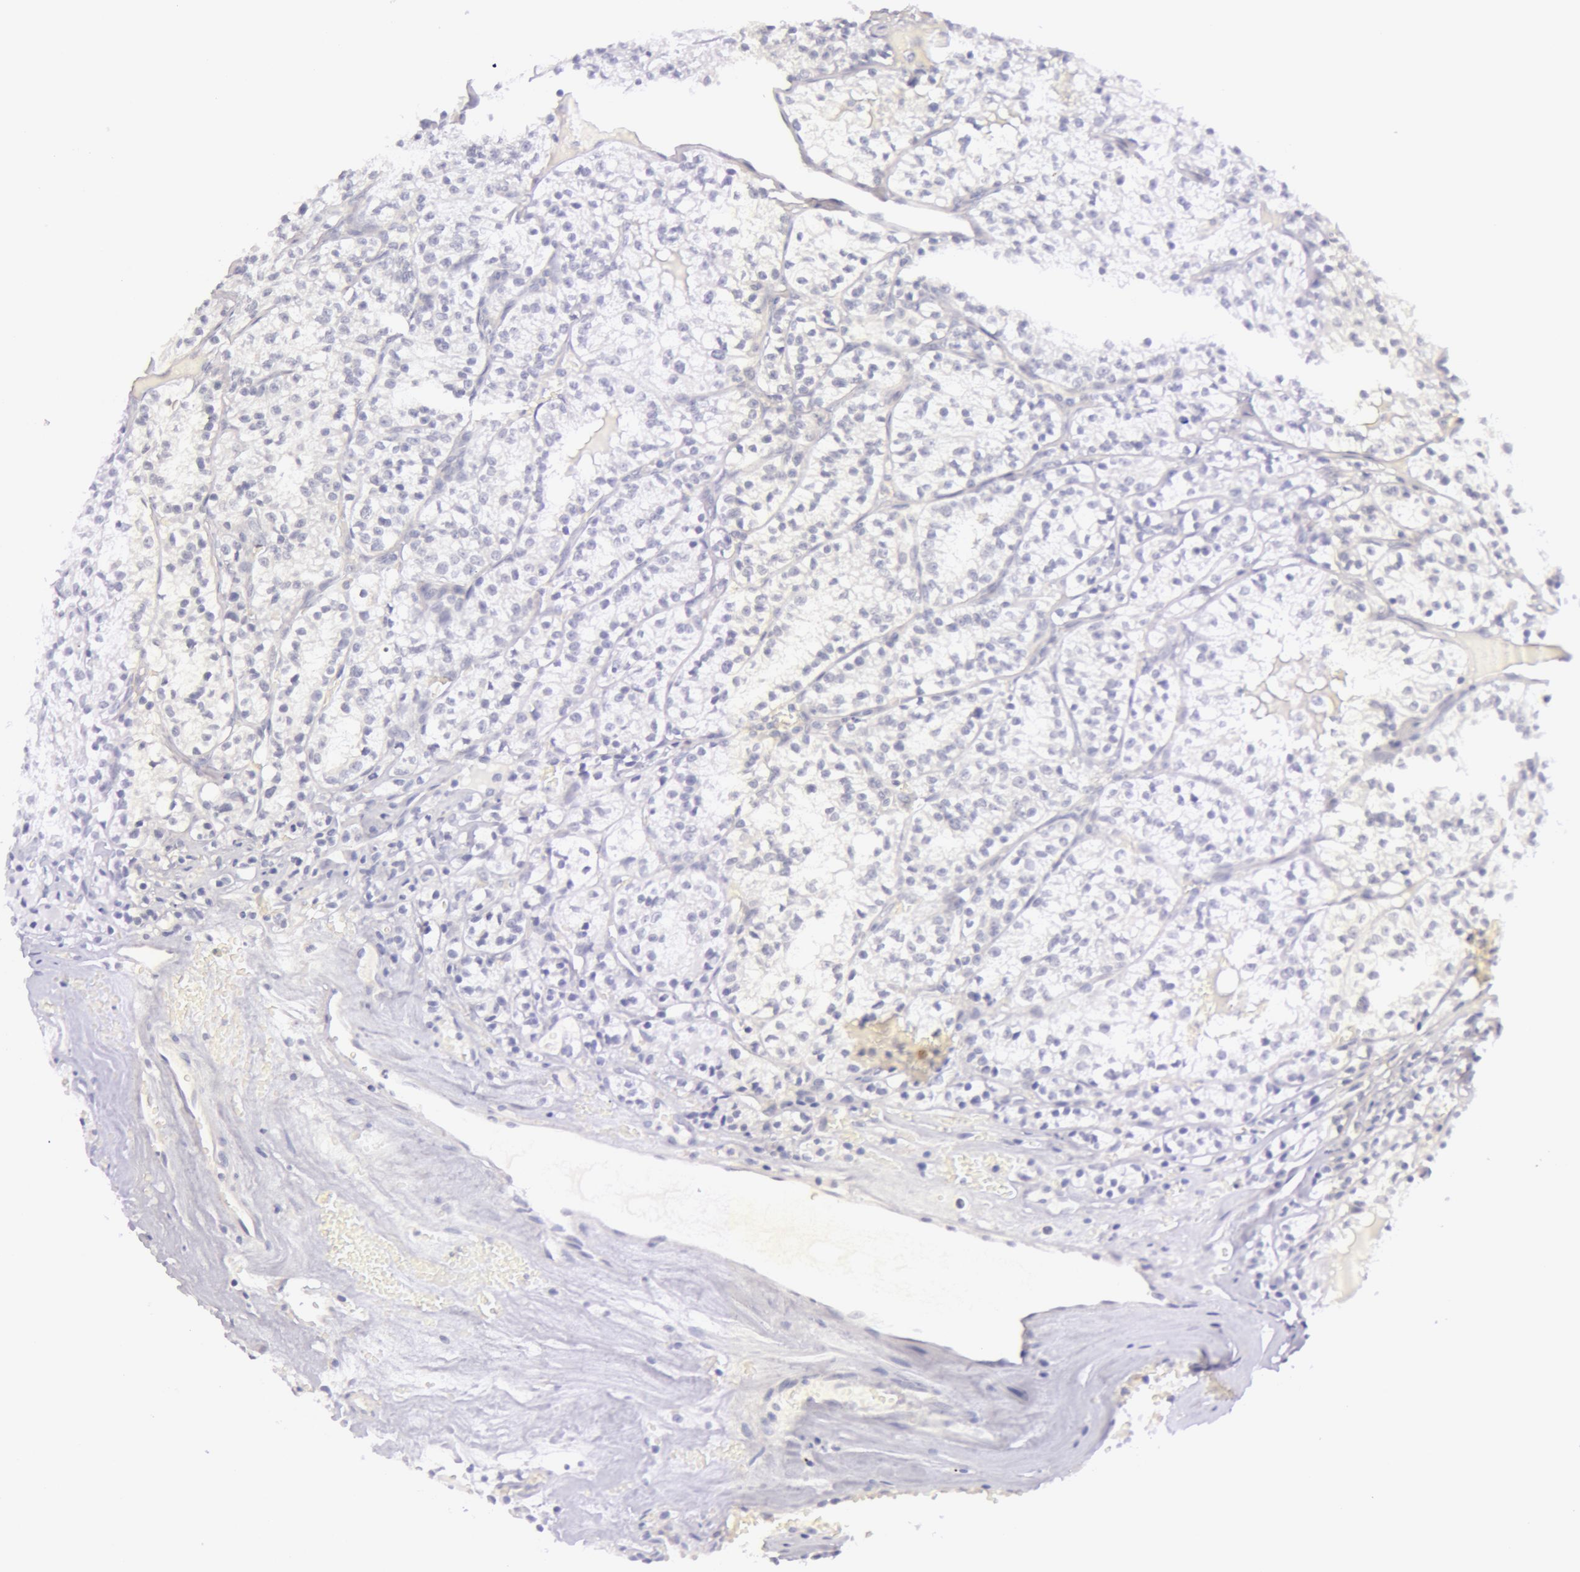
{"staining": {"intensity": "negative", "quantity": "none", "location": "none"}, "tissue": "renal cancer", "cell_type": "Tumor cells", "image_type": "cancer", "snomed": [{"axis": "morphology", "description": "Adenocarcinoma, NOS"}, {"axis": "topography", "description": "Kidney"}], "caption": "An image of human renal cancer (adenocarcinoma) is negative for staining in tumor cells.", "gene": "RBMY1F", "patient": {"sex": "male", "age": 61}}